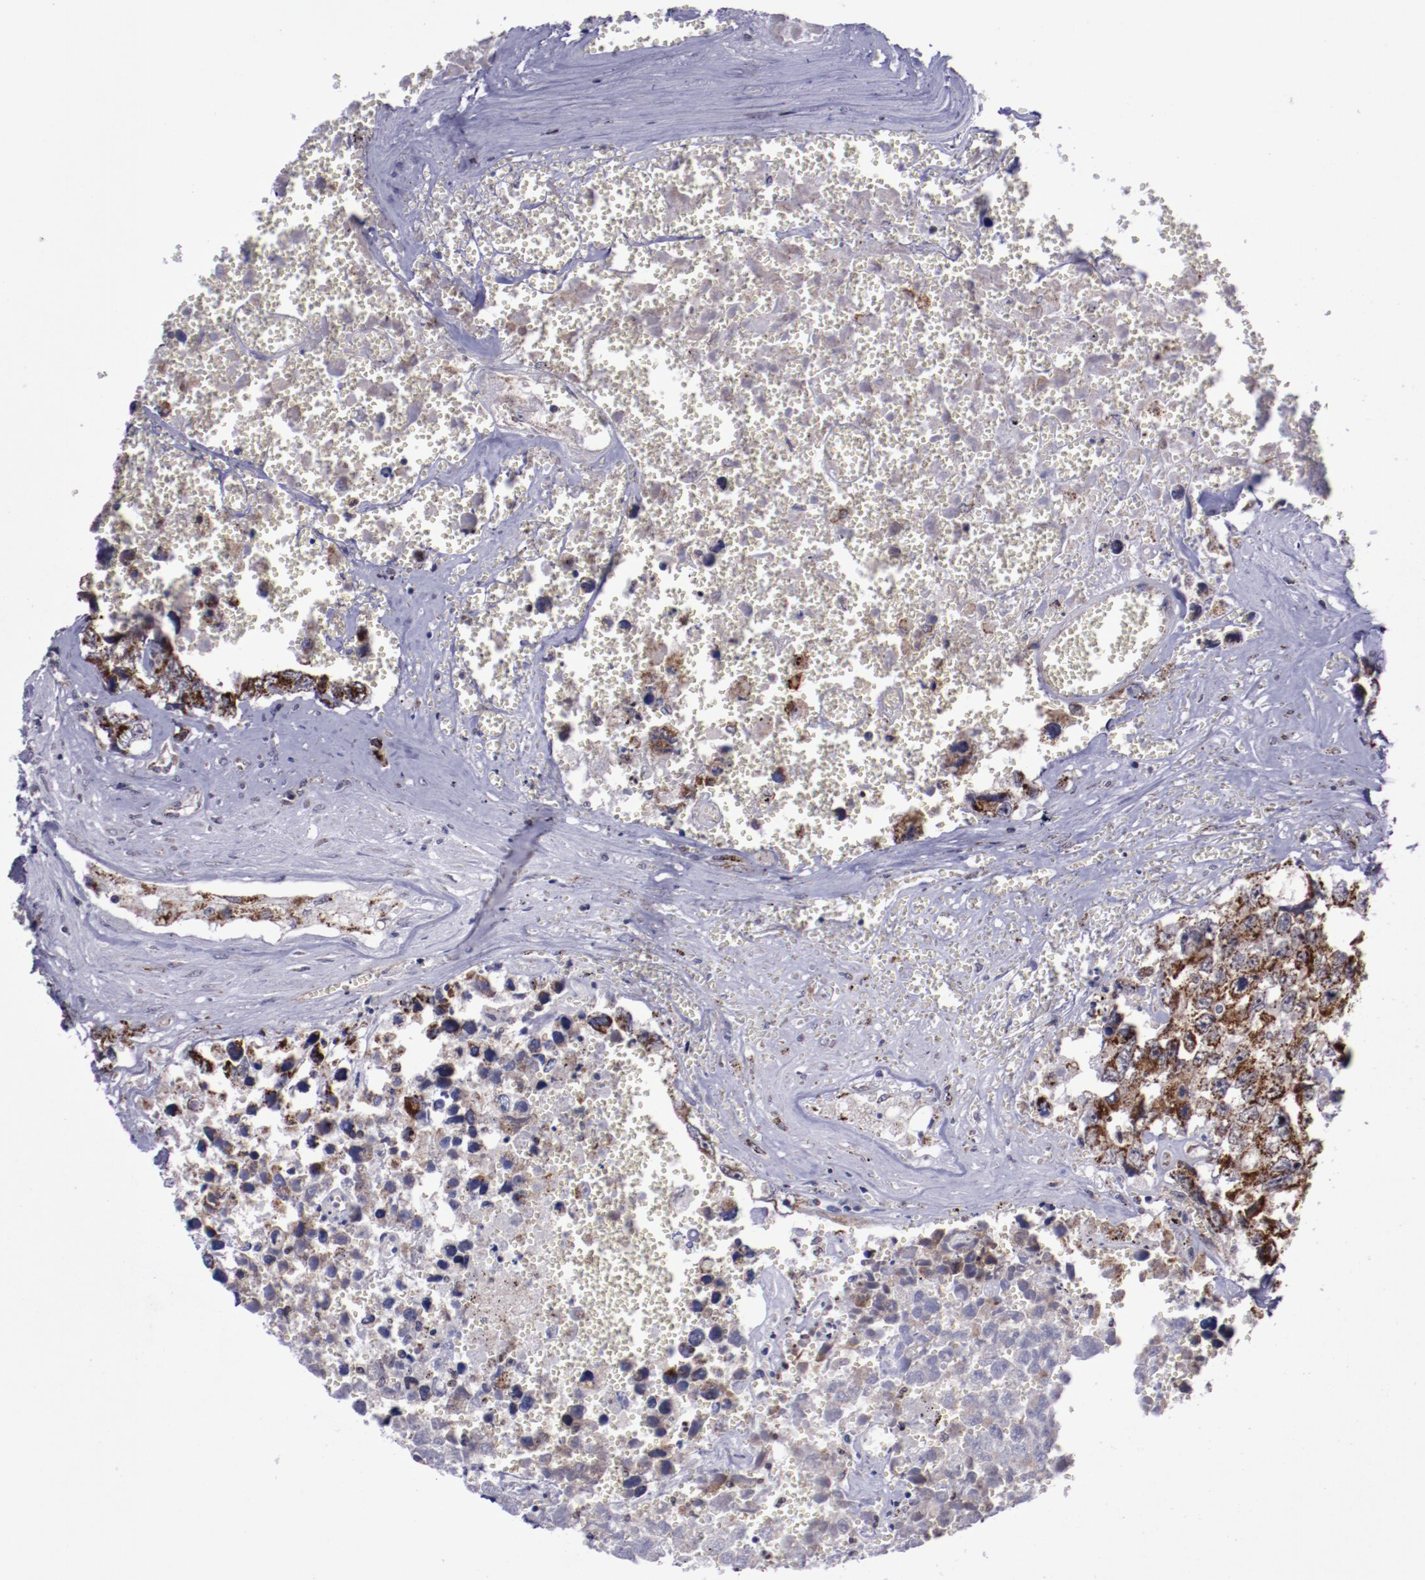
{"staining": {"intensity": "strong", "quantity": "25%-75%", "location": "cytoplasmic/membranous"}, "tissue": "testis cancer", "cell_type": "Tumor cells", "image_type": "cancer", "snomed": [{"axis": "morphology", "description": "Carcinoma, Embryonal, NOS"}, {"axis": "topography", "description": "Testis"}], "caption": "Protein staining displays strong cytoplasmic/membranous staining in approximately 25%-75% of tumor cells in testis embryonal carcinoma.", "gene": "LONP1", "patient": {"sex": "male", "age": 31}}